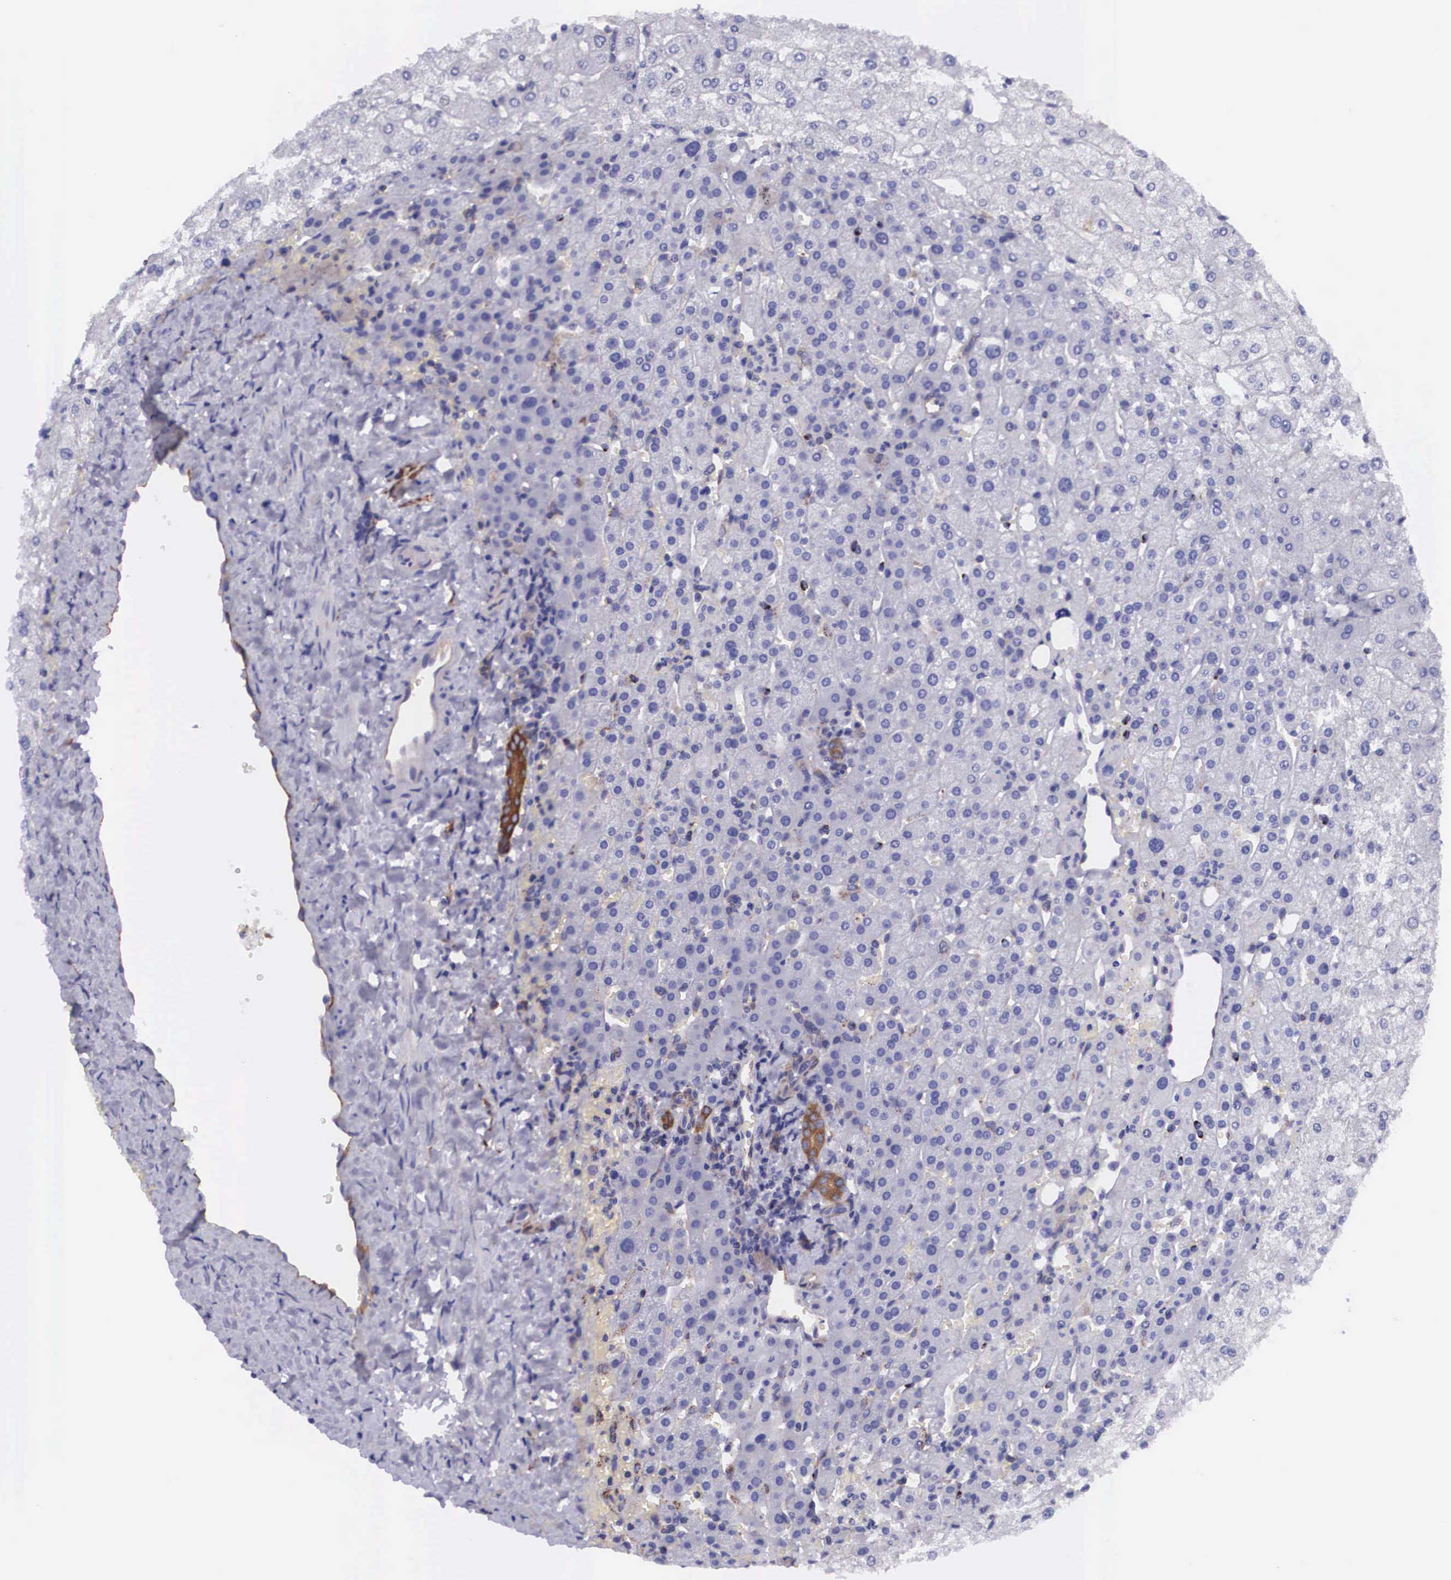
{"staining": {"intensity": "strong", "quantity": "25%-75%", "location": "cytoplasmic/membranous"}, "tissue": "liver", "cell_type": "Cholangiocytes", "image_type": "normal", "snomed": [{"axis": "morphology", "description": "Normal tissue, NOS"}, {"axis": "morphology", "description": "Adenocarcinoma, metastatic, NOS"}, {"axis": "topography", "description": "Liver"}], "caption": "Cholangiocytes exhibit strong cytoplasmic/membranous staining in approximately 25%-75% of cells in unremarkable liver.", "gene": "BCAR1", "patient": {"sex": "male", "age": 38}}